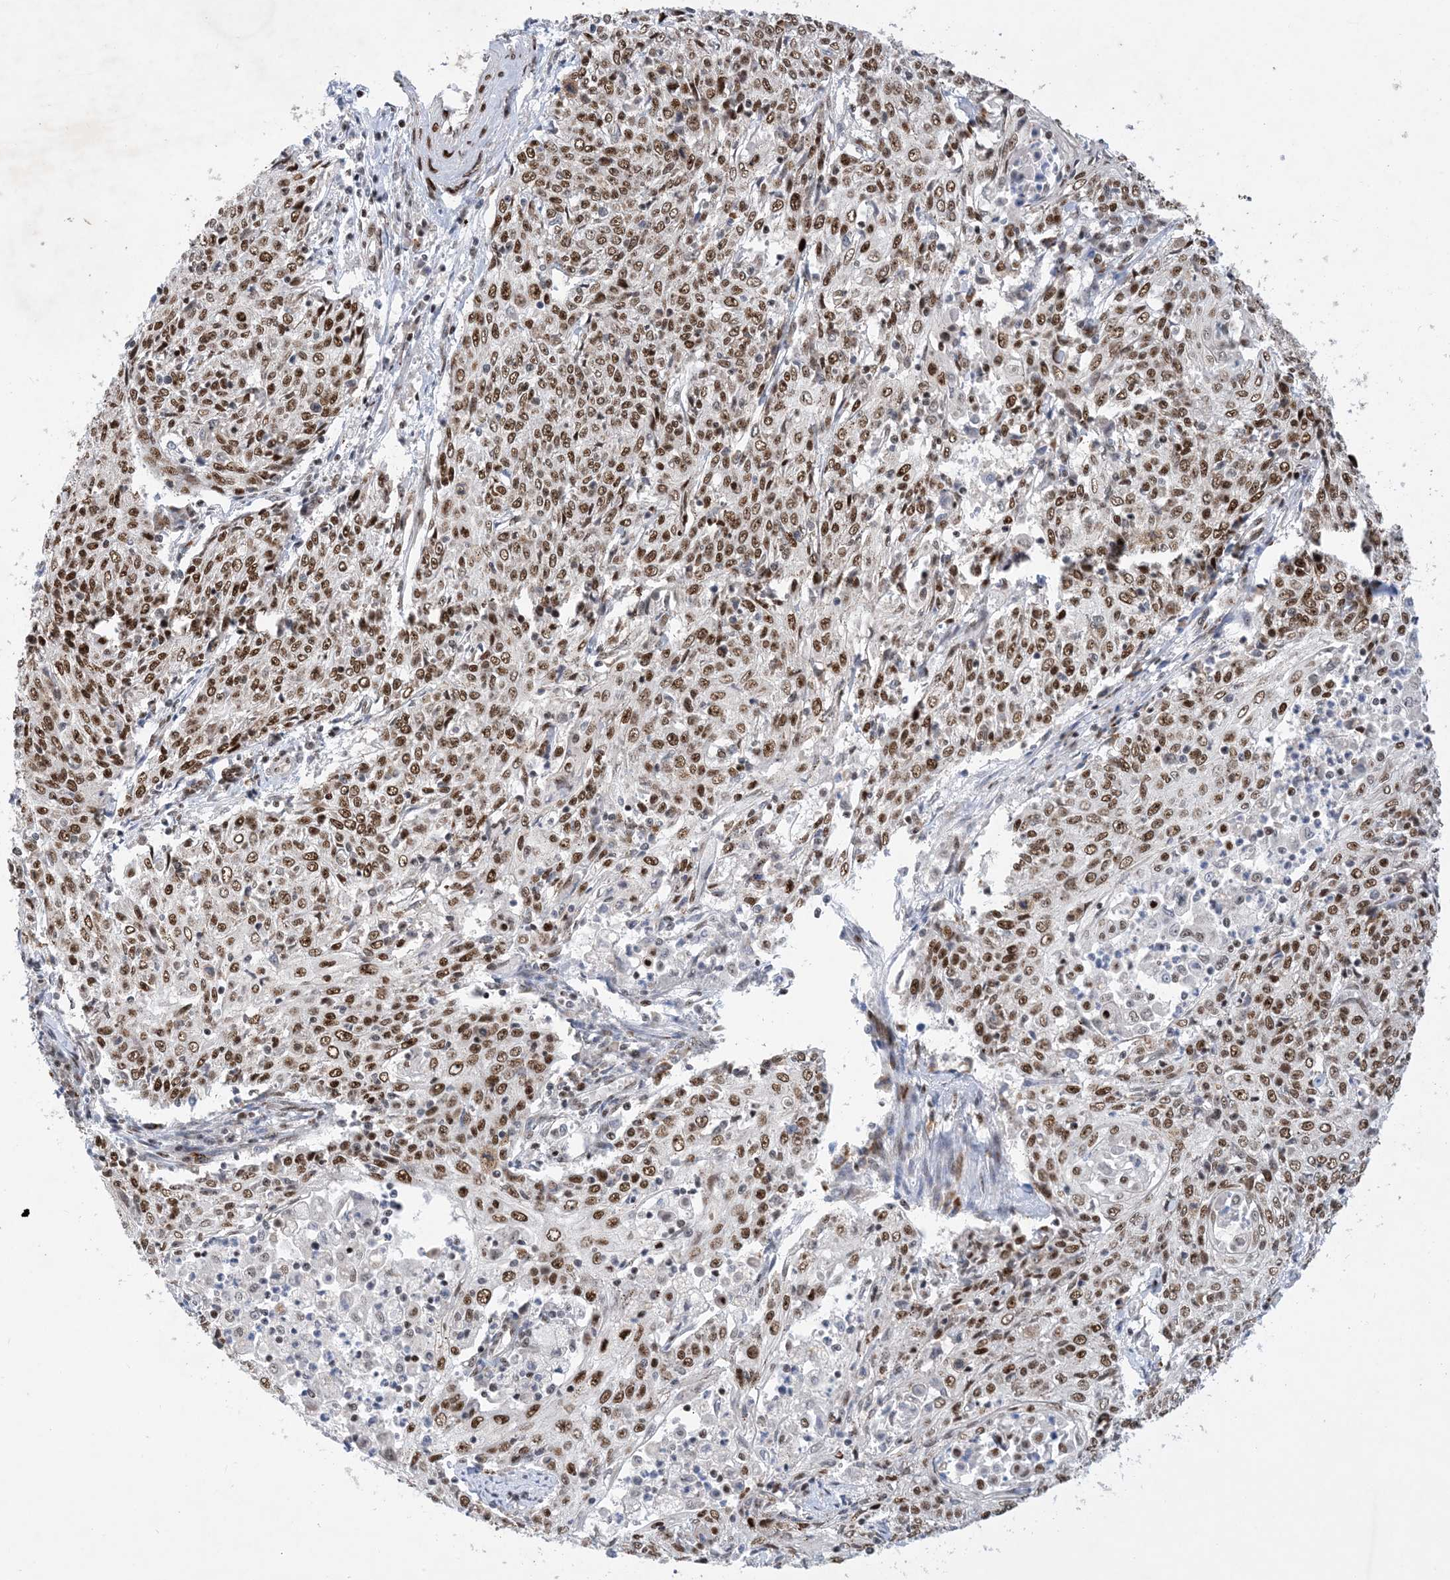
{"staining": {"intensity": "strong", "quantity": ">75%", "location": "nuclear"}, "tissue": "cervical cancer", "cell_type": "Tumor cells", "image_type": "cancer", "snomed": [{"axis": "morphology", "description": "Squamous cell carcinoma, NOS"}, {"axis": "topography", "description": "Cervix"}], "caption": "A brown stain highlights strong nuclear expression of a protein in human cervical cancer tumor cells. (DAB = brown stain, brightfield microscopy at high magnification).", "gene": "TSPYL1", "patient": {"sex": "female", "age": 48}}